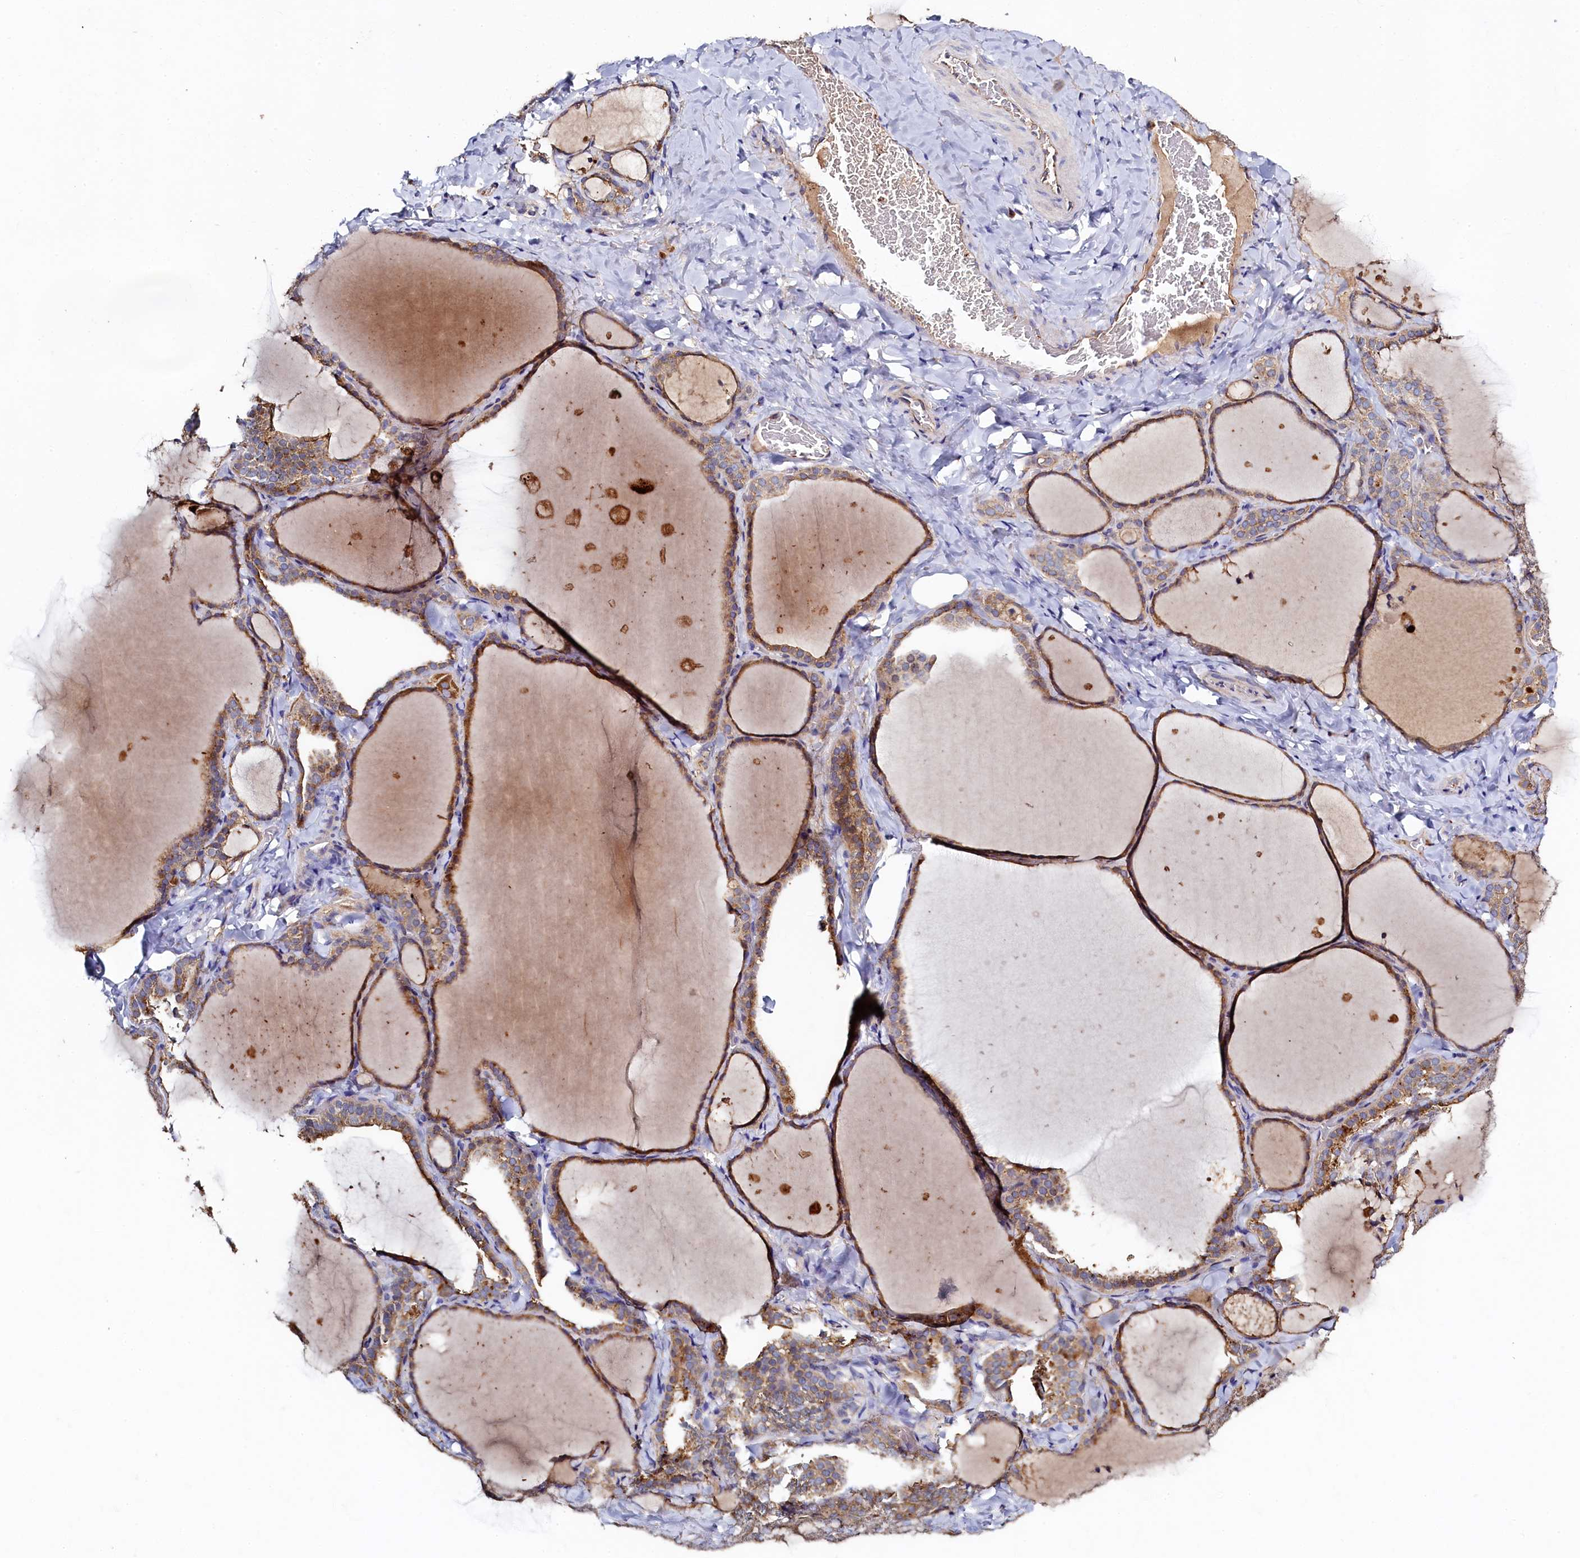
{"staining": {"intensity": "moderate", "quantity": ">75%", "location": "cytoplasmic/membranous"}, "tissue": "thyroid gland", "cell_type": "Glandular cells", "image_type": "normal", "snomed": [{"axis": "morphology", "description": "Normal tissue, NOS"}, {"axis": "topography", "description": "Thyroid gland"}], "caption": "The photomicrograph displays a brown stain indicating the presence of a protein in the cytoplasmic/membranous of glandular cells in thyroid gland.", "gene": "TK2", "patient": {"sex": "female", "age": 22}}